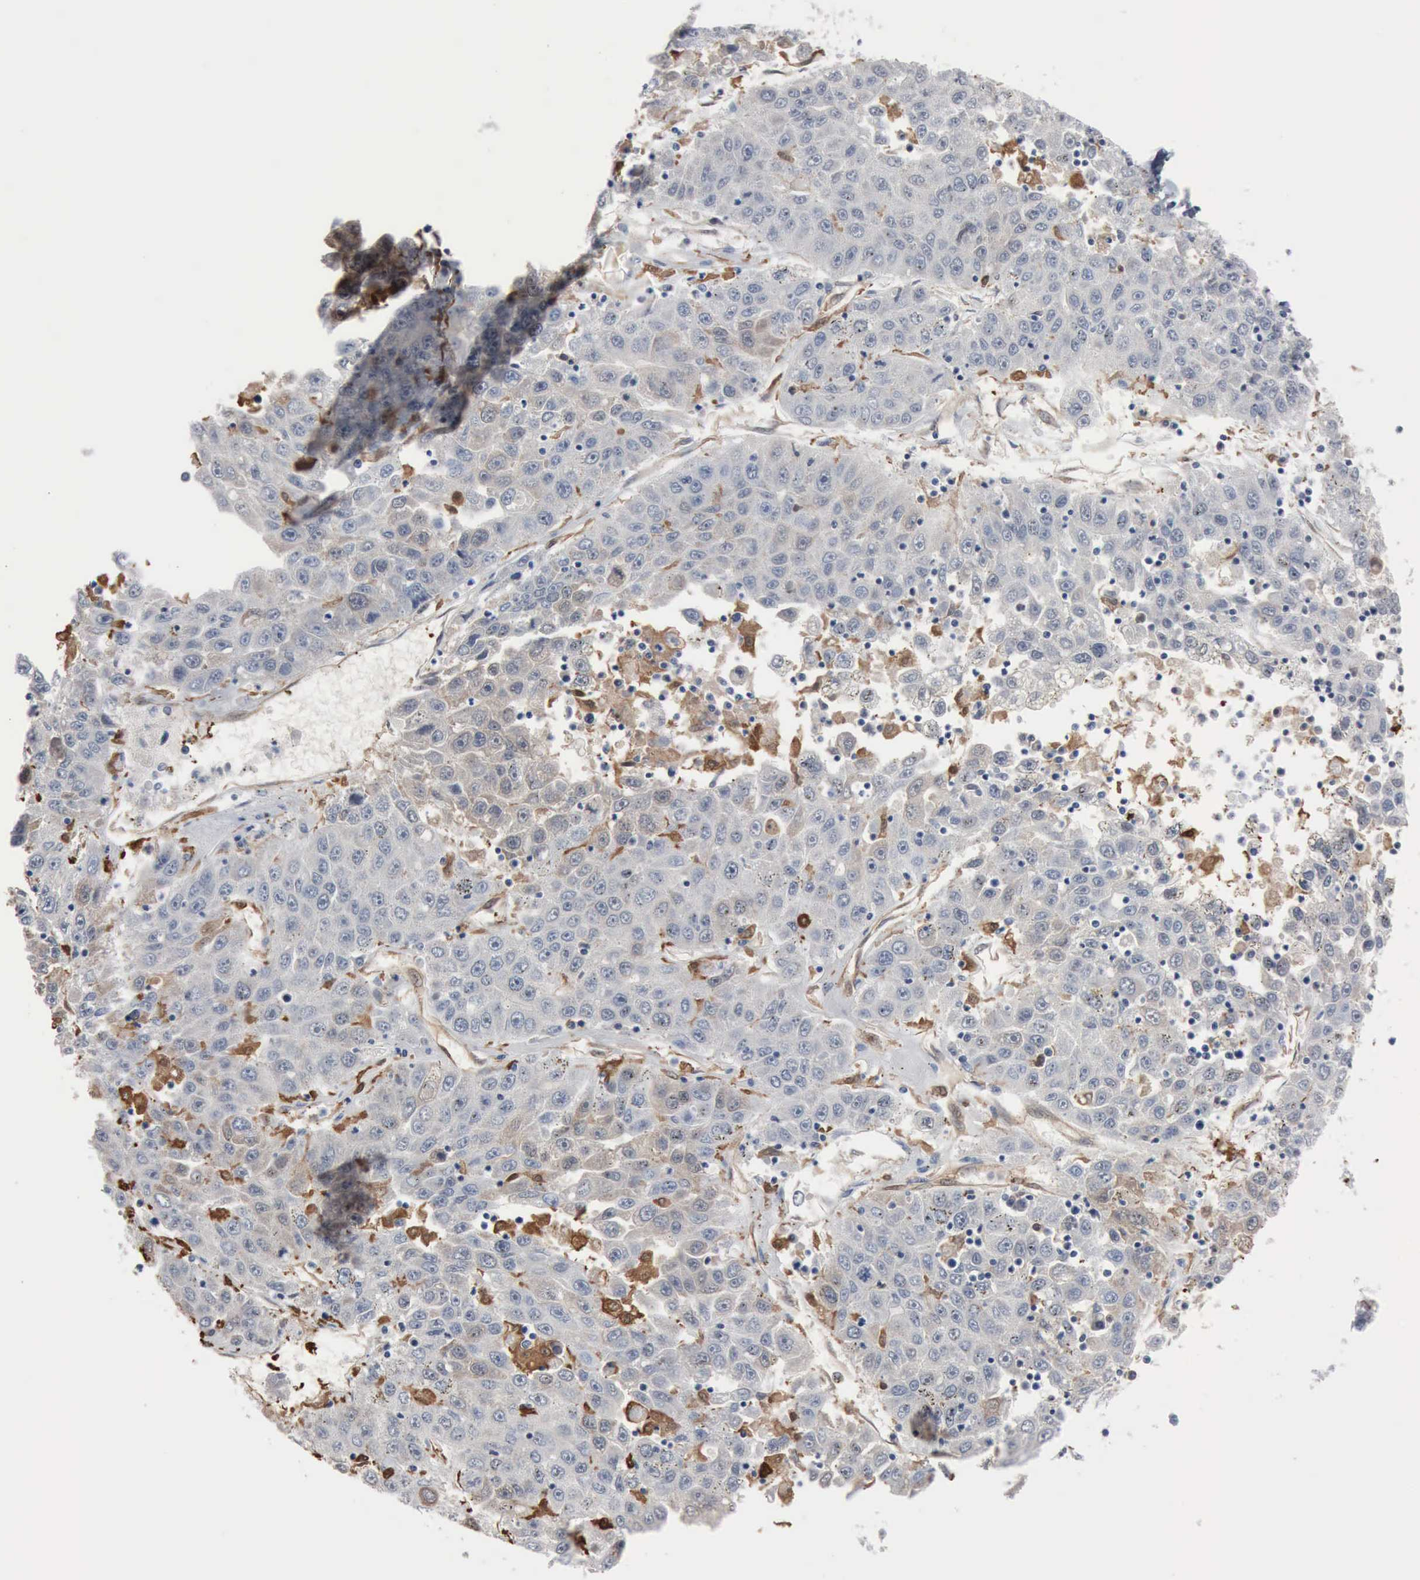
{"staining": {"intensity": "negative", "quantity": "none", "location": "none"}, "tissue": "liver cancer", "cell_type": "Tumor cells", "image_type": "cancer", "snomed": [{"axis": "morphology", "description": "Carcinoma, Hepatocellular, NOS"}, {"axis": "topography", "description": "Liver"}], "caption": "The immunohistochemistry (IHC) photomicrograph has no significant expression in tumor cells of liver cancer (hepatocellular carcinoma) tissue.", "gene": "FSCN1", "patient": {"sex": "male", "age": 49}}